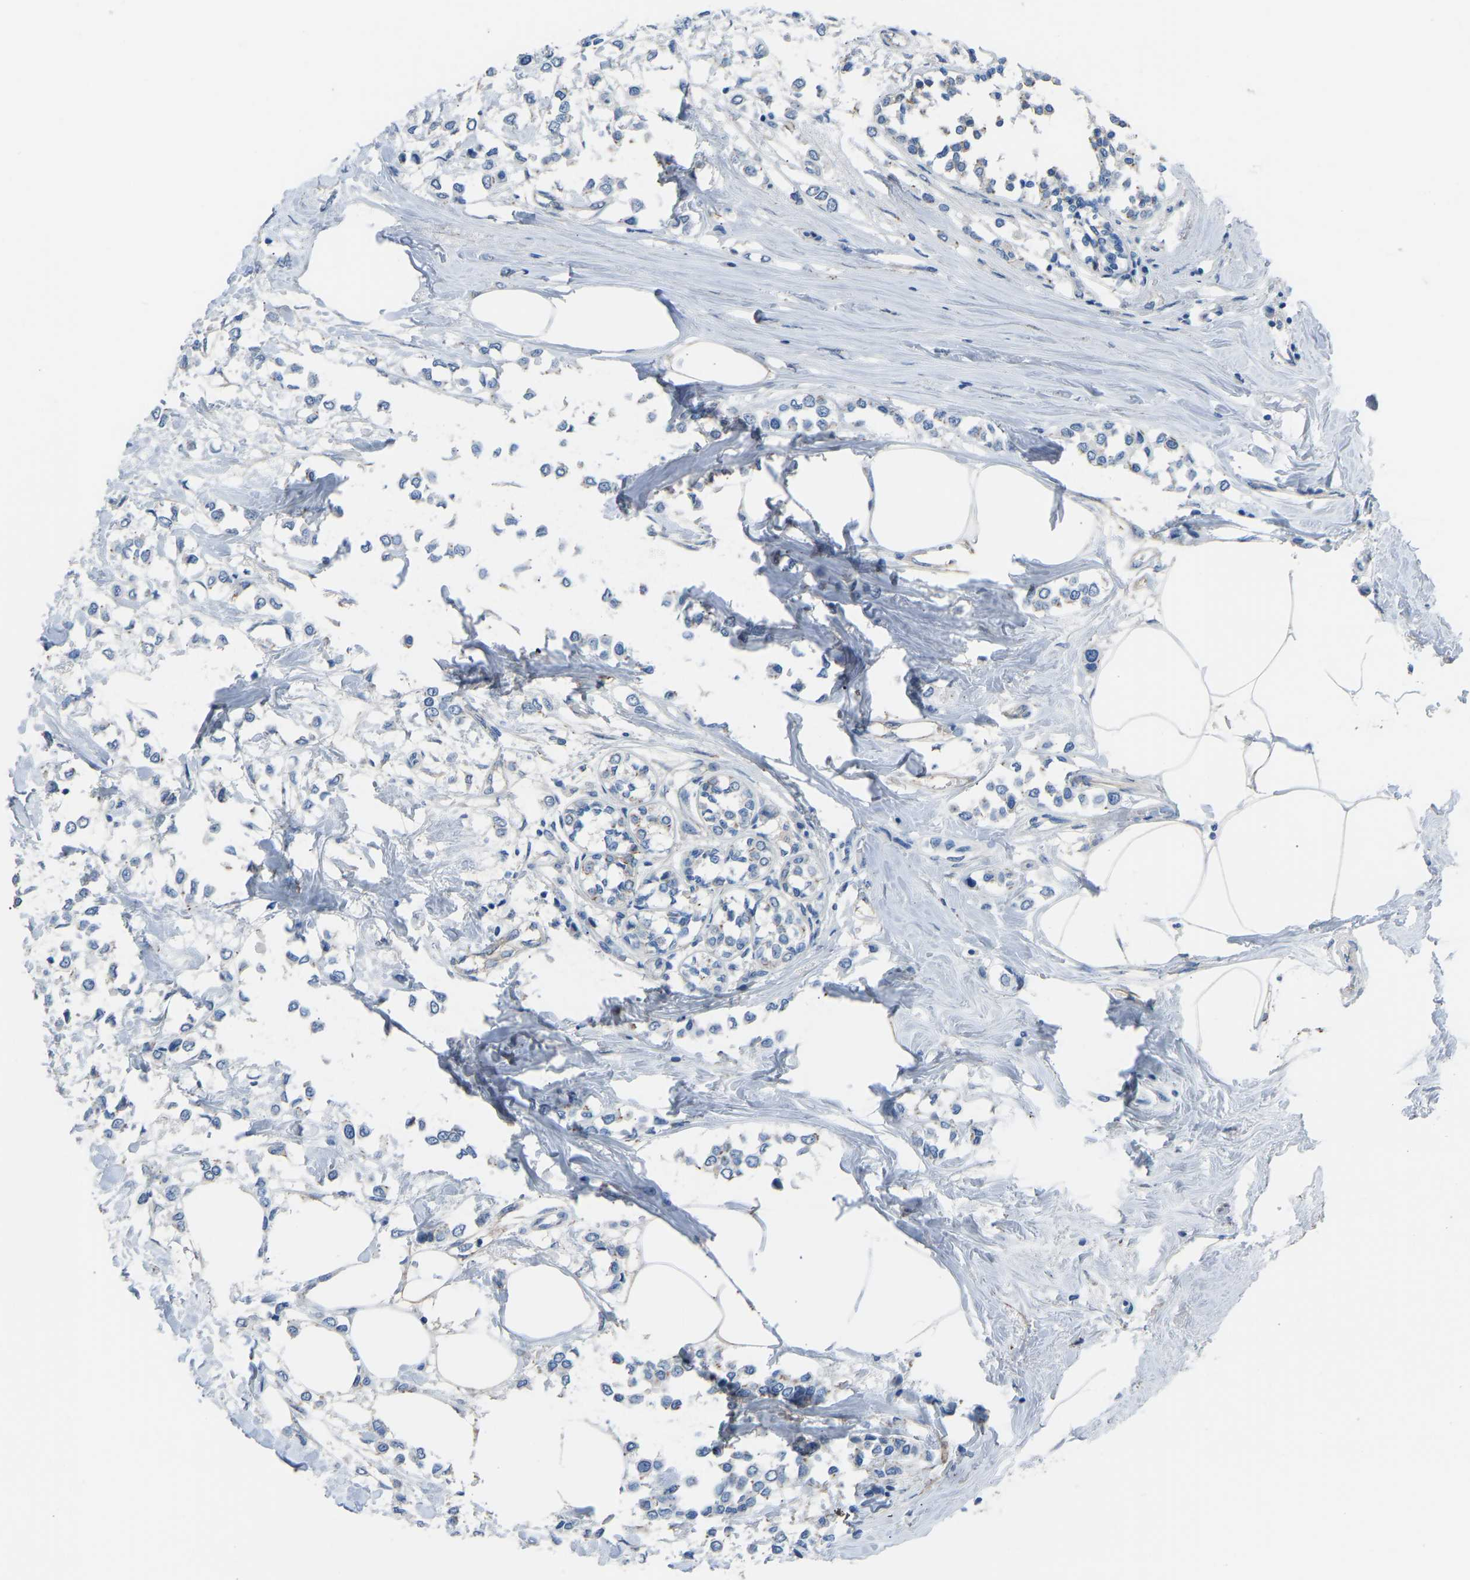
{"staining": {"intensity": "negative", "quantity": "none", "location": "none"}, "tissue": "breast cancer", "cell_type": "Tumor cells", "image_type": "cancer", "snomed": [{"axis": "morphology", "description": "Lobular carcinoma"}, {"axis": "topography", "description": "Breast"}], "caption": "Immunohistochemical staining of human breast cancer (lobular carcinoma) reveals no significant expression in tumor cells.", "gene": "MYH10", "patient": {"sex": "female", "age": 51}}